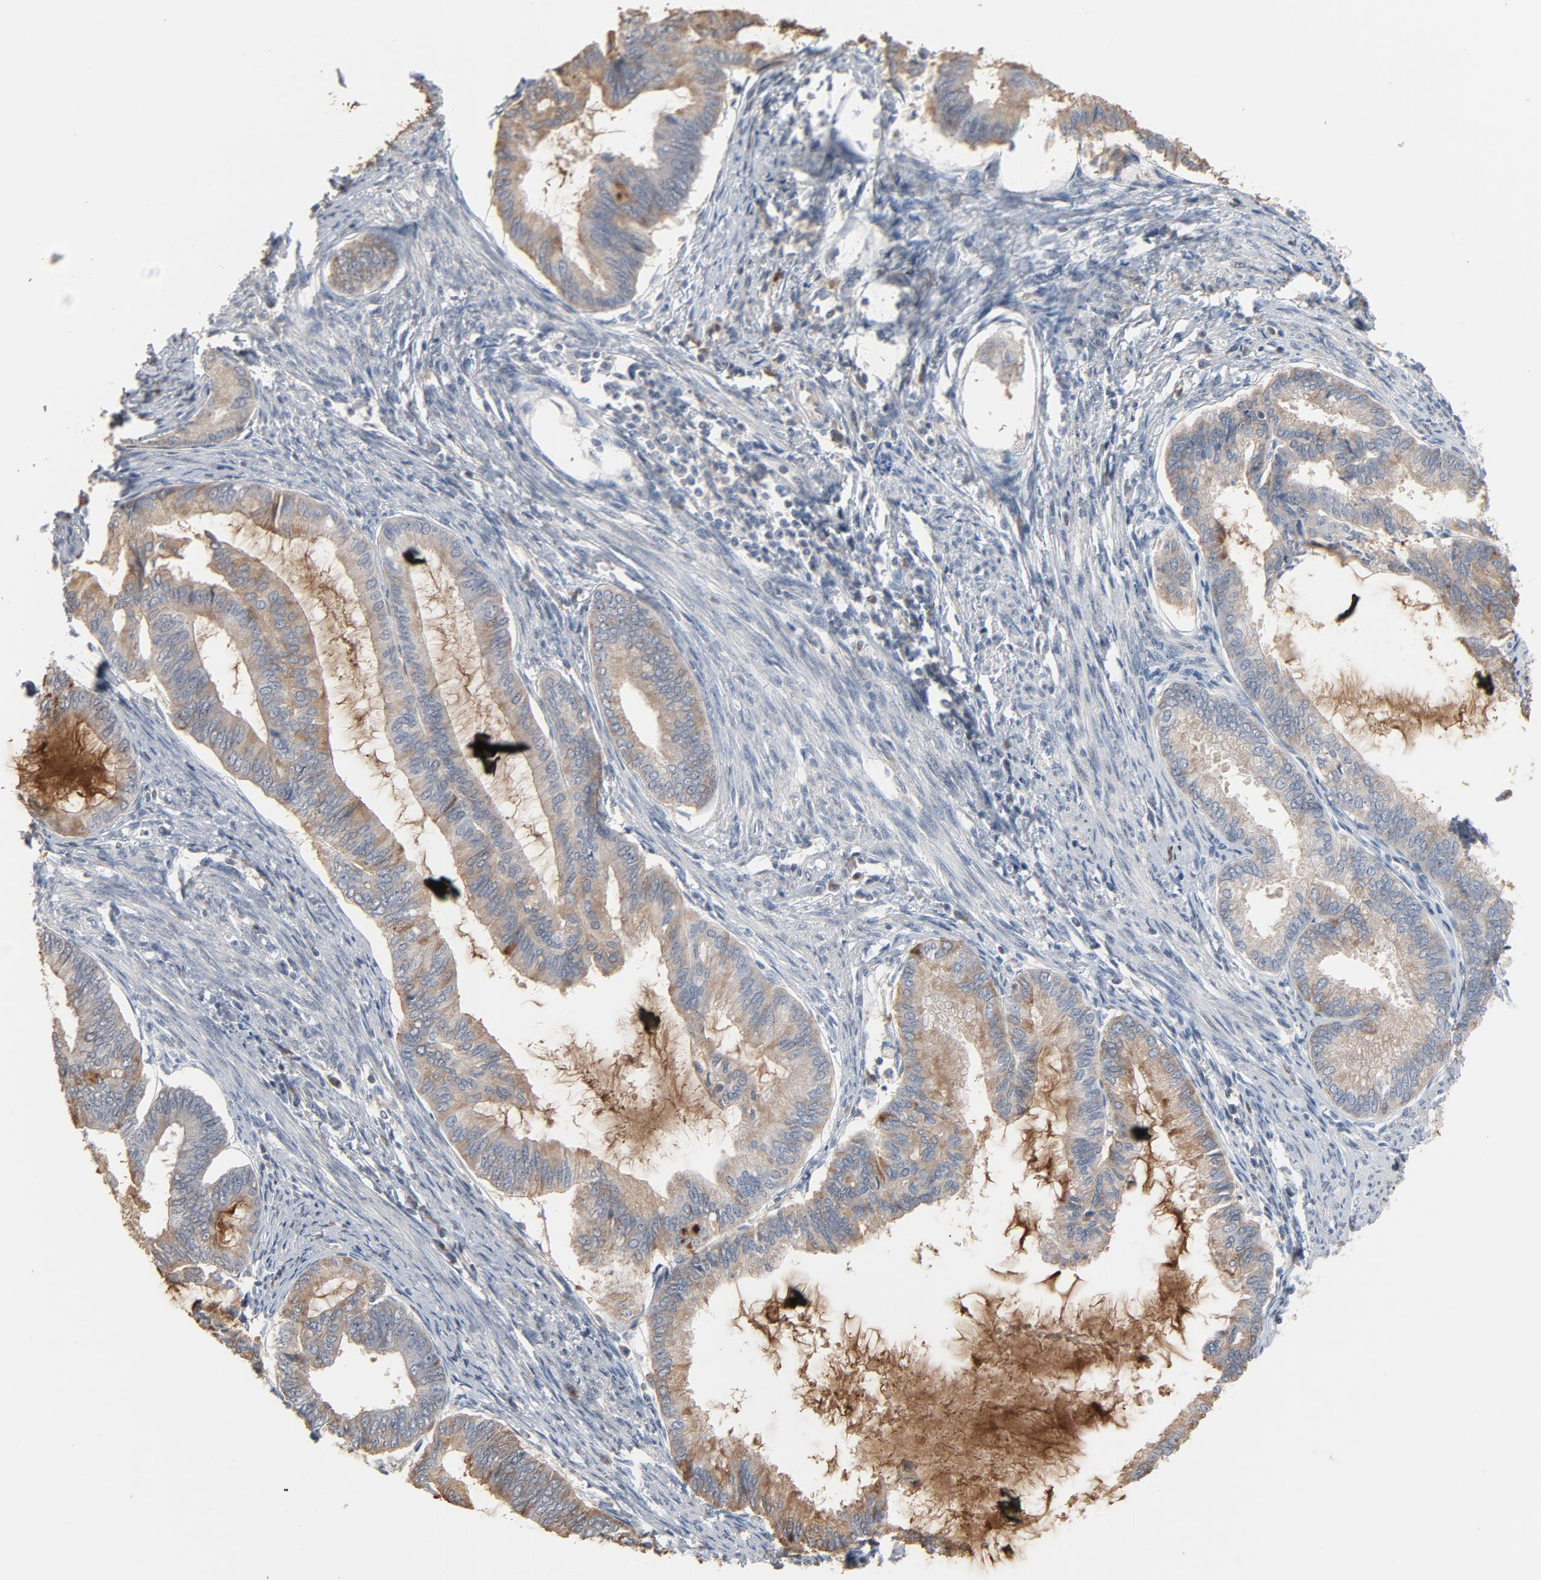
{"staining": {"intensity": "moderate", "quantity": ">75%", "location": "cytoplasmic/membranous"}, "tissue": "endometrial cancer", "cell_type": "Tumor cells", "image_type": "cancer", "snomed": [{"axis": "morphology", "description": "Adenocarcinoma, NOS"}, {"axis": "topography", "description": "Endometrium"}], "caption": "Immunohistochemical staining of human endometrial cancer demonstrates medium levels of moderate cytoplasmic/membranous staining in approximately >75% of tumor cells. (DAB IHC, brown staining for protein, blue staining for nuclei).", "gene": "FOXP1", "patient": {"sex": "female", "age": 86}}